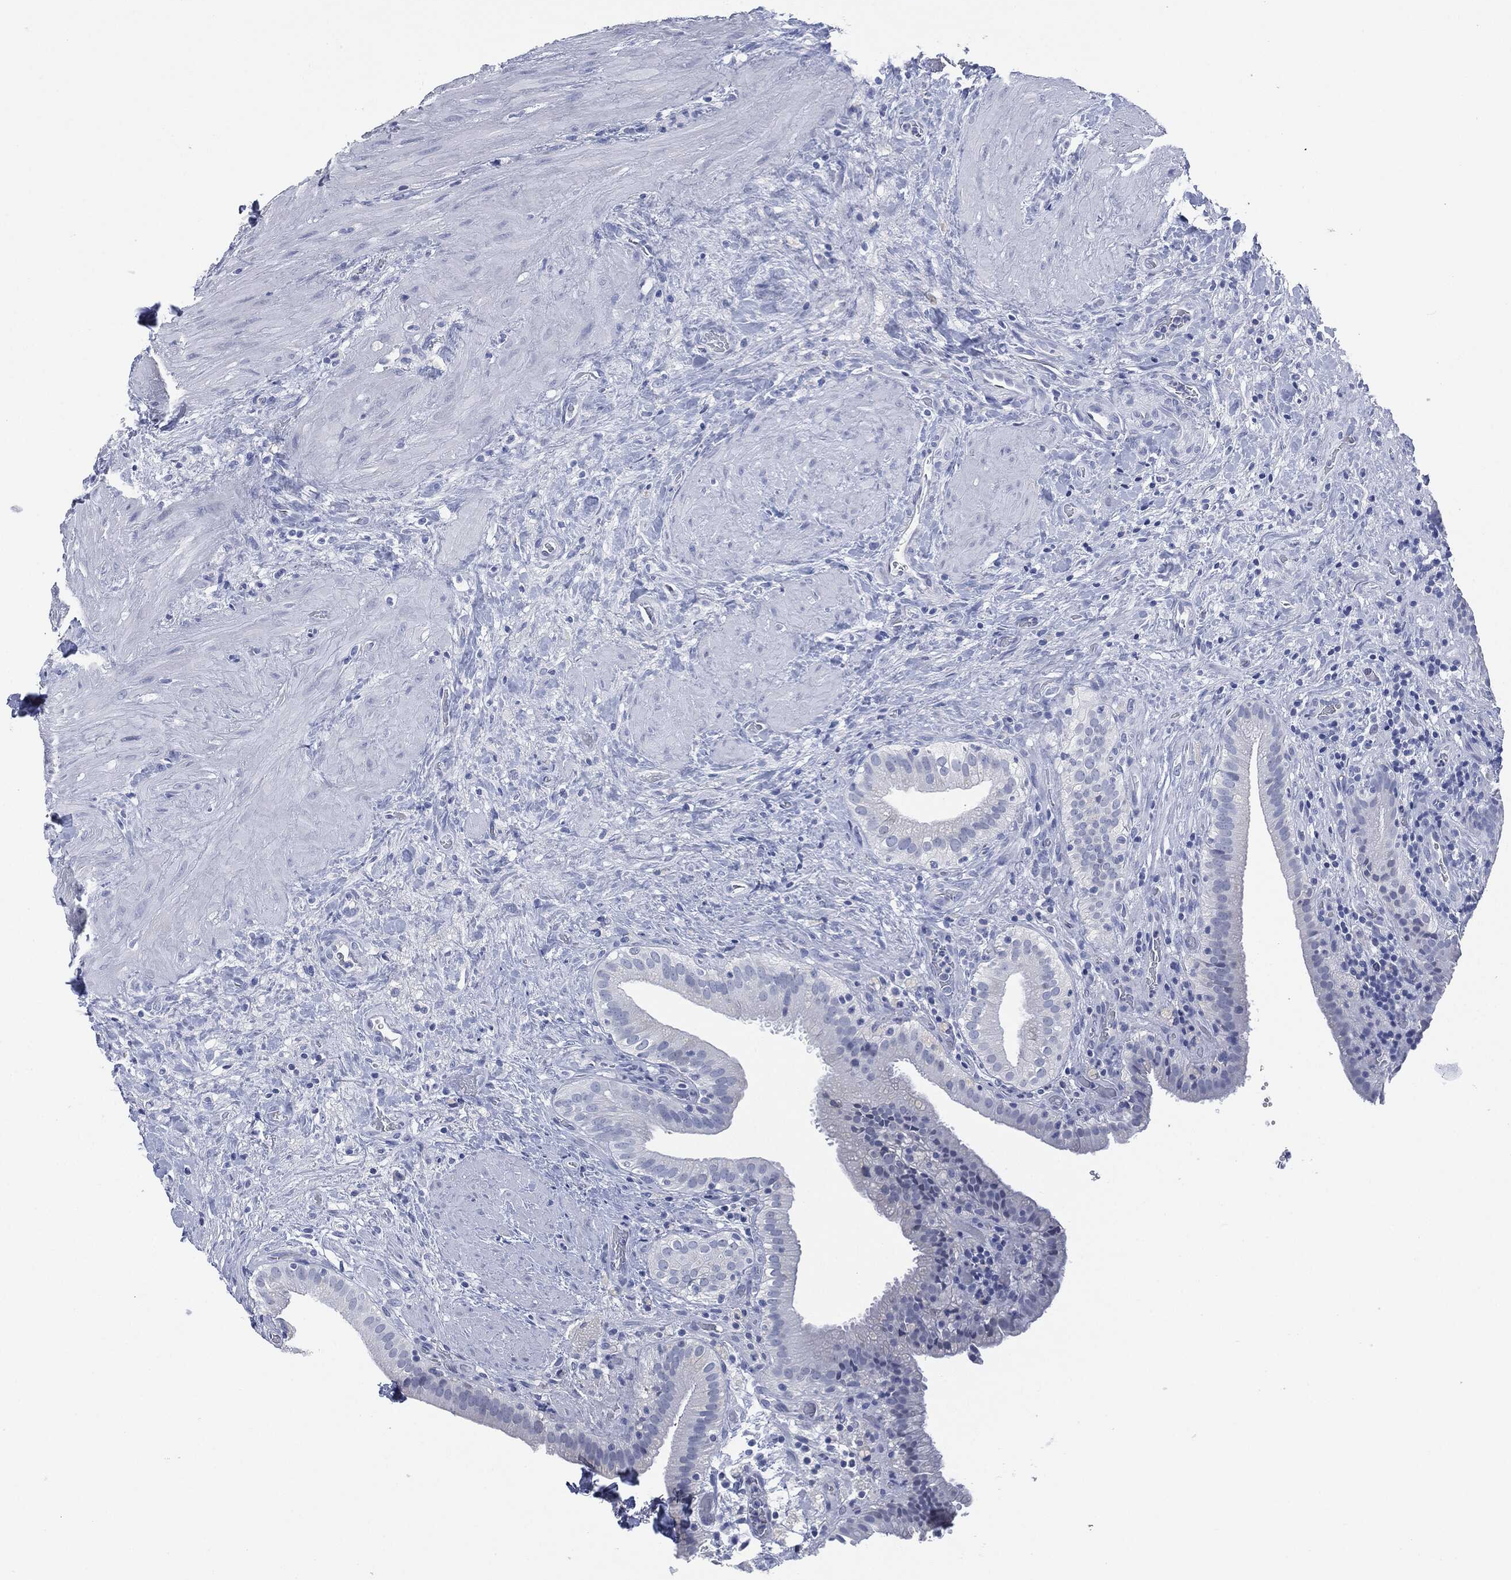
{"staining": {"intensity": "negative", "quantity": "none", "location": "none"}, "tissue": "gallbladder", "cell_type": "Glandular cells", "image_type": "normal", "snomed": [{"axis": "morphology", "description": "Normal tissue, NOS"}, {"axis": "topography", "description": "Gallbladder"}], "caption": "IHC image of benign gallbladder: human gallbladder stained with DAB reveals no significant protein staining in glandular cells.", "gene": "MUC16", "patient": {"sex": "male", "age": 62}}